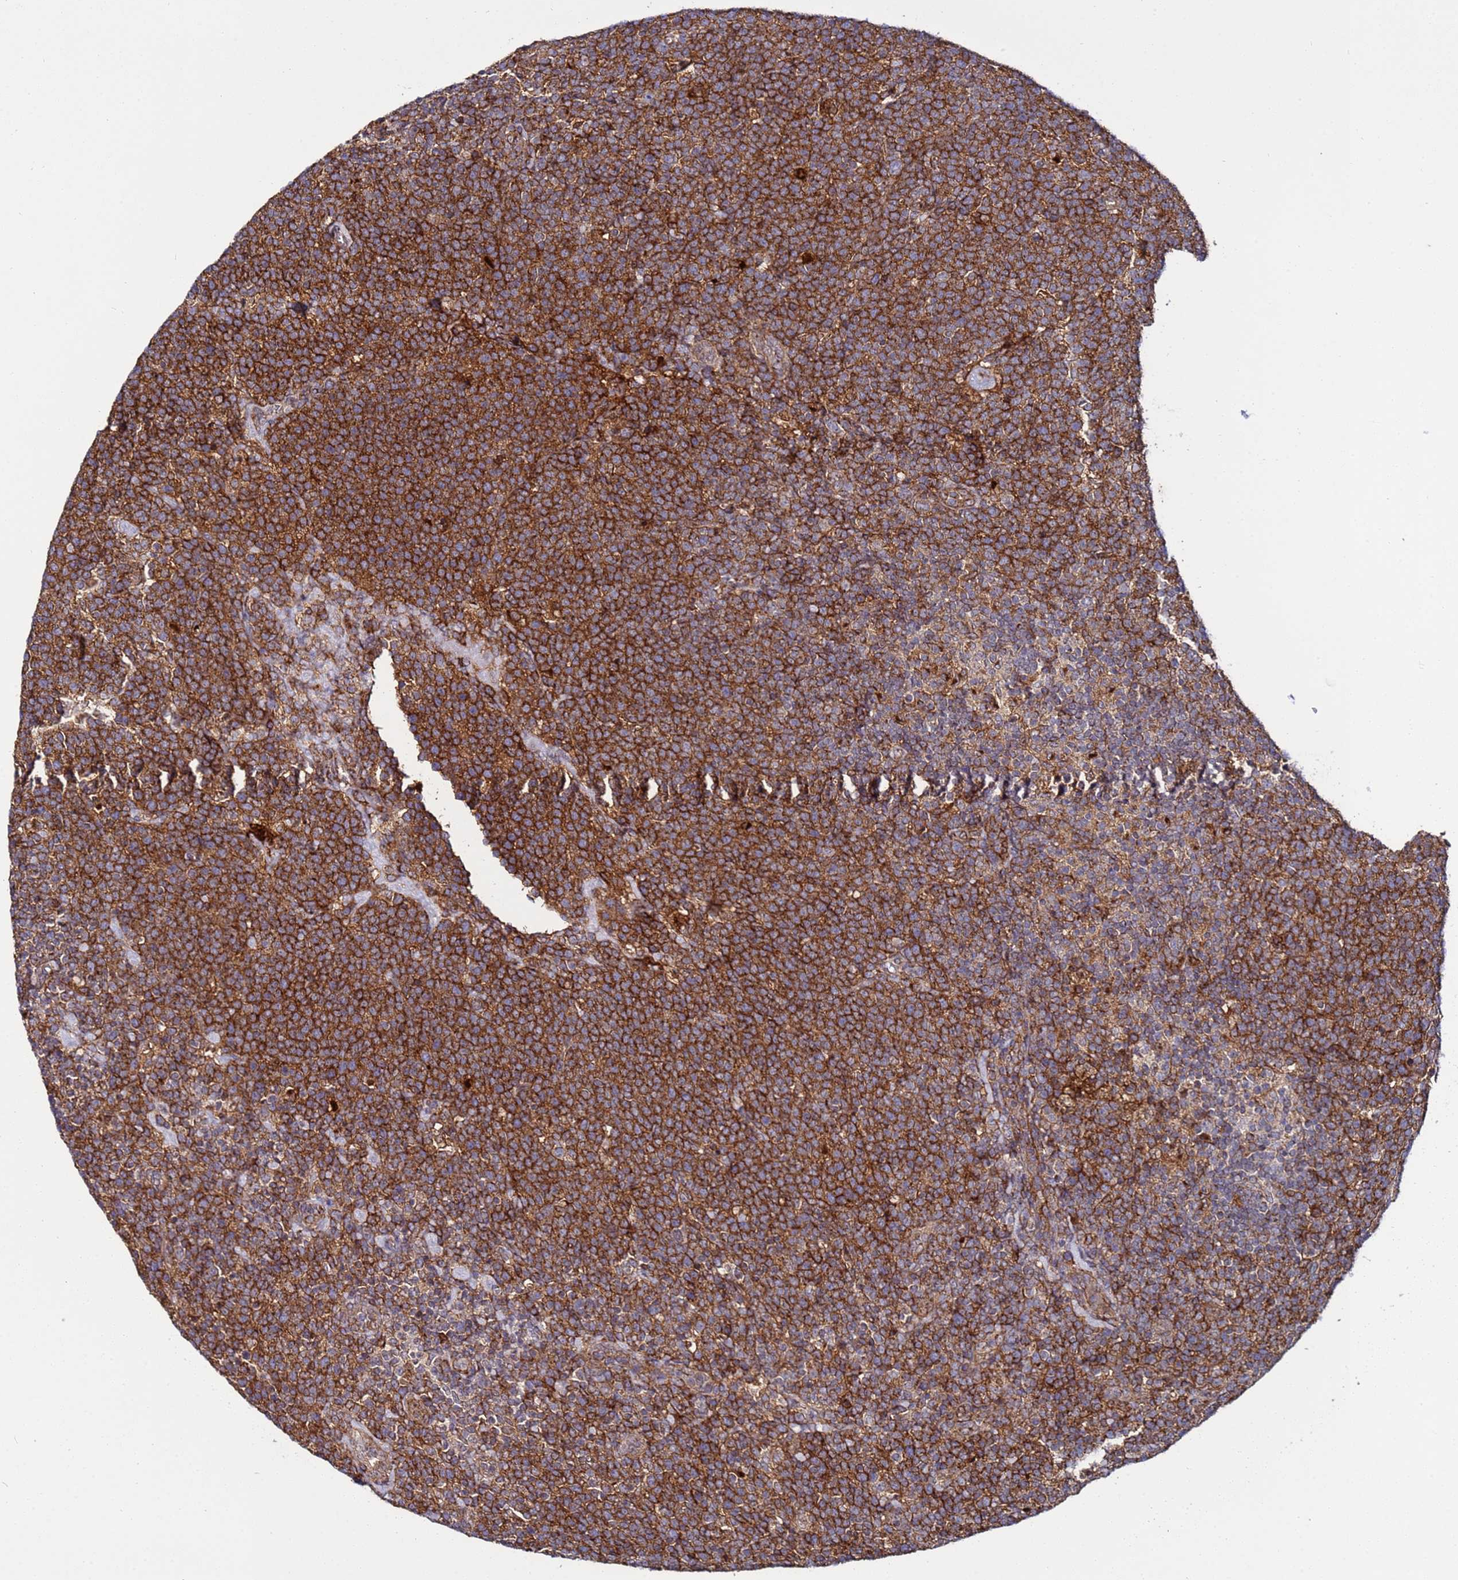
{"staining": {"intensity": "strong", "quantity": ">75%", "location": "cytoplasmic/membranous"}, "tissue": "lymphoma", "cell_type": "Tumor cells", "image_type": "cancer", "snomed": [{"axis": "morphology", "description": "Malignant lymphoma, non-Hodgkin's type, High grade"}, {"axis": "topography", "description": "Lymph node"}], "caption": "An immunohistochemistry (IHC) micrograph of tumor tissue is shown. Protein staining in brown shows strong cytoplasmic/membranous positivity in lymphoma within tumor cells. The protein of interest is stained brown, and the nuclei are stained in blue (DAB (3,3'-diaminobenzidine) IHC with brightfield microscopy, high magnification).", "gene": "TMEM176B", "patient": {"sex": "male", "age": 61}}